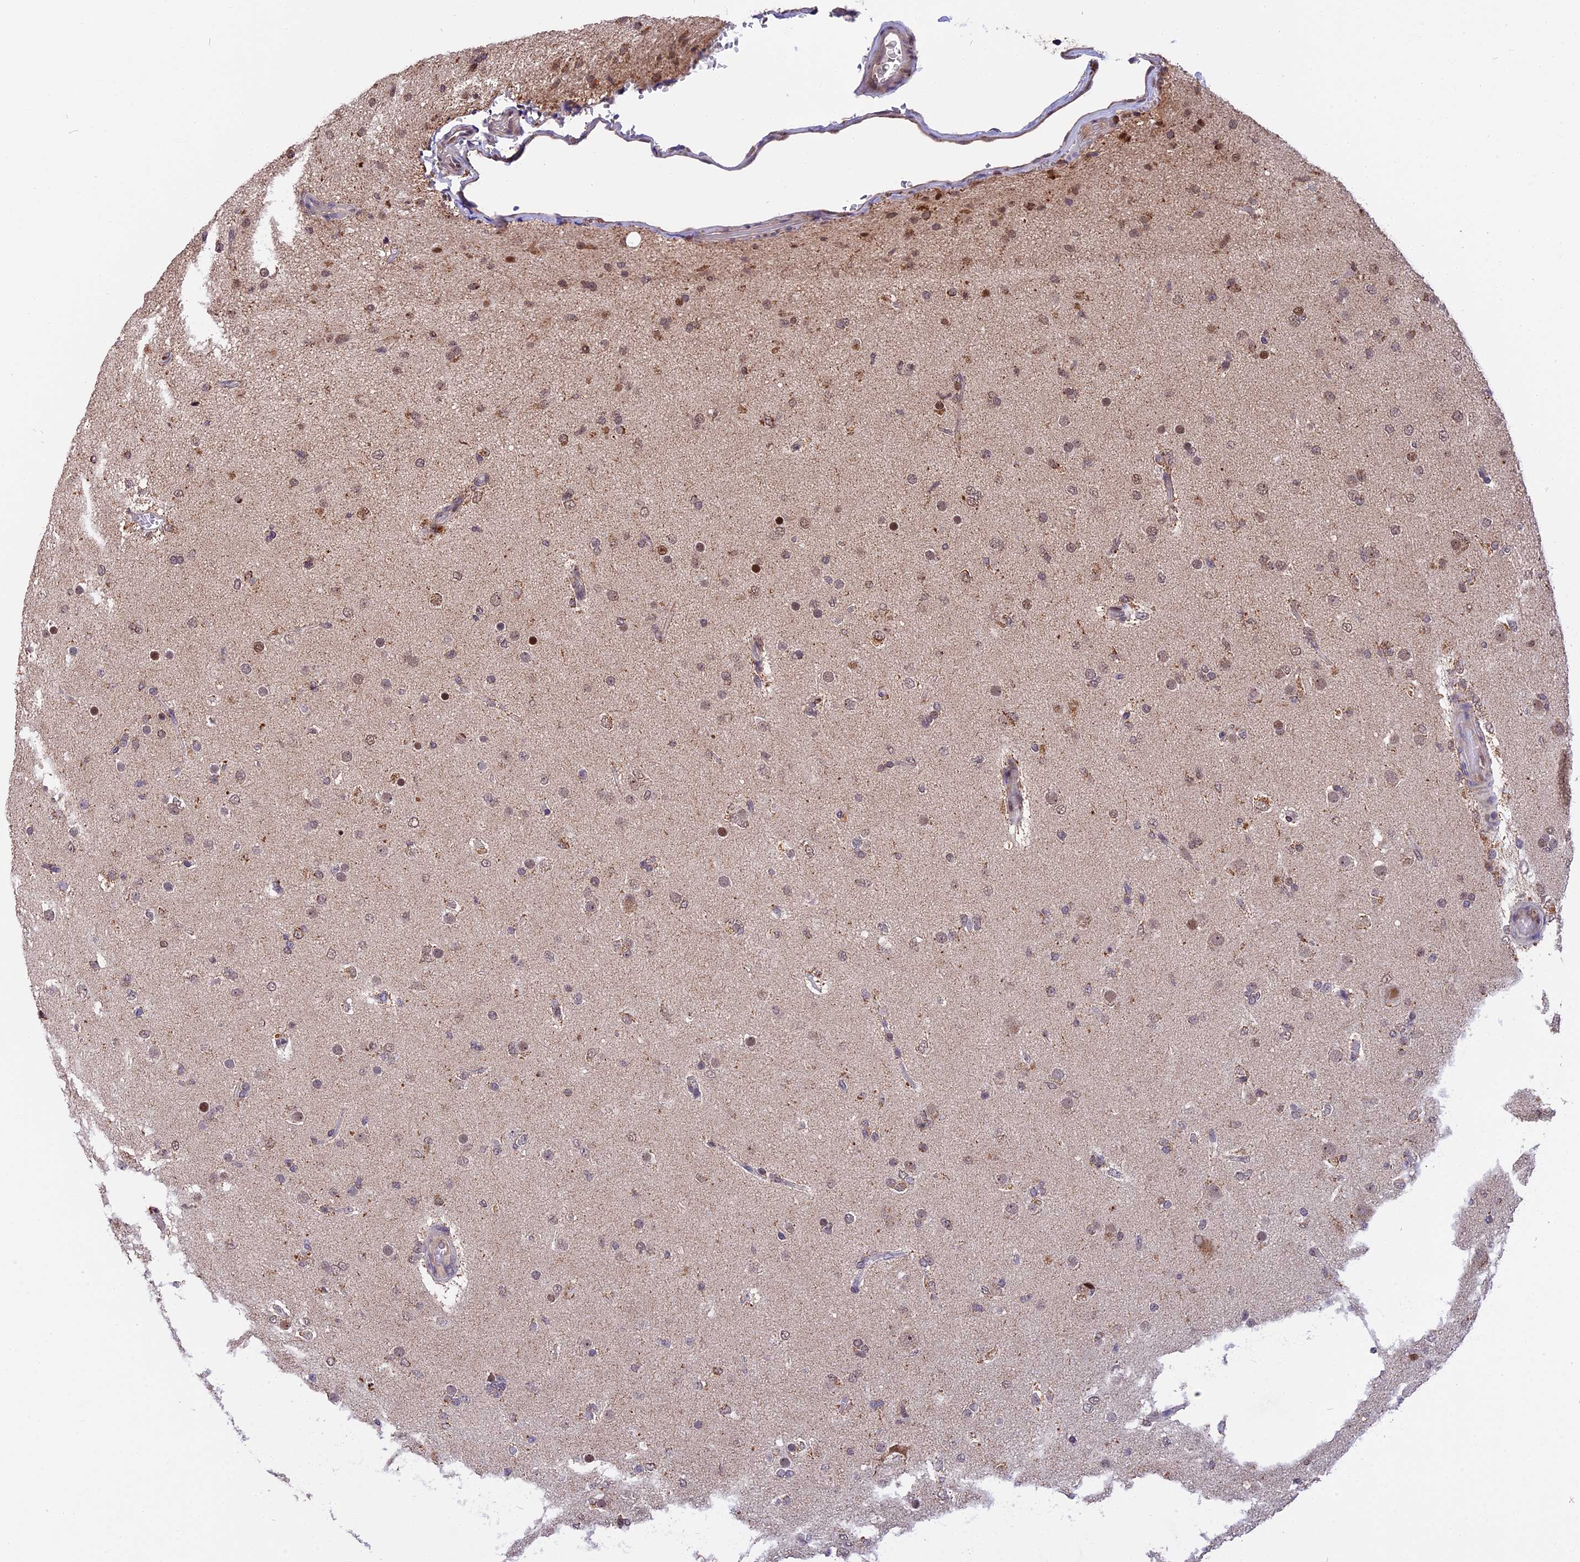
{"staining": {"intensity": "moderate", "quantity": "25%-75%", "location": "nuclear"}, "tissue": "glioma", "cell_type": "Tumor cells", "image_type": "cancer", "snomed": [{"axis": "morphology", "description": "Glioma, malignant, Low grade"}, {"axis": "topography", "description": "Brain"}], "caption": "Immunohistochemical staining of human glioma exhibits medium levels of moderate nuclear protein positivity in about 25%-75% of tumor cells.", "gene": "RERGL", "patient": {"sex": "male", "age": 65}}